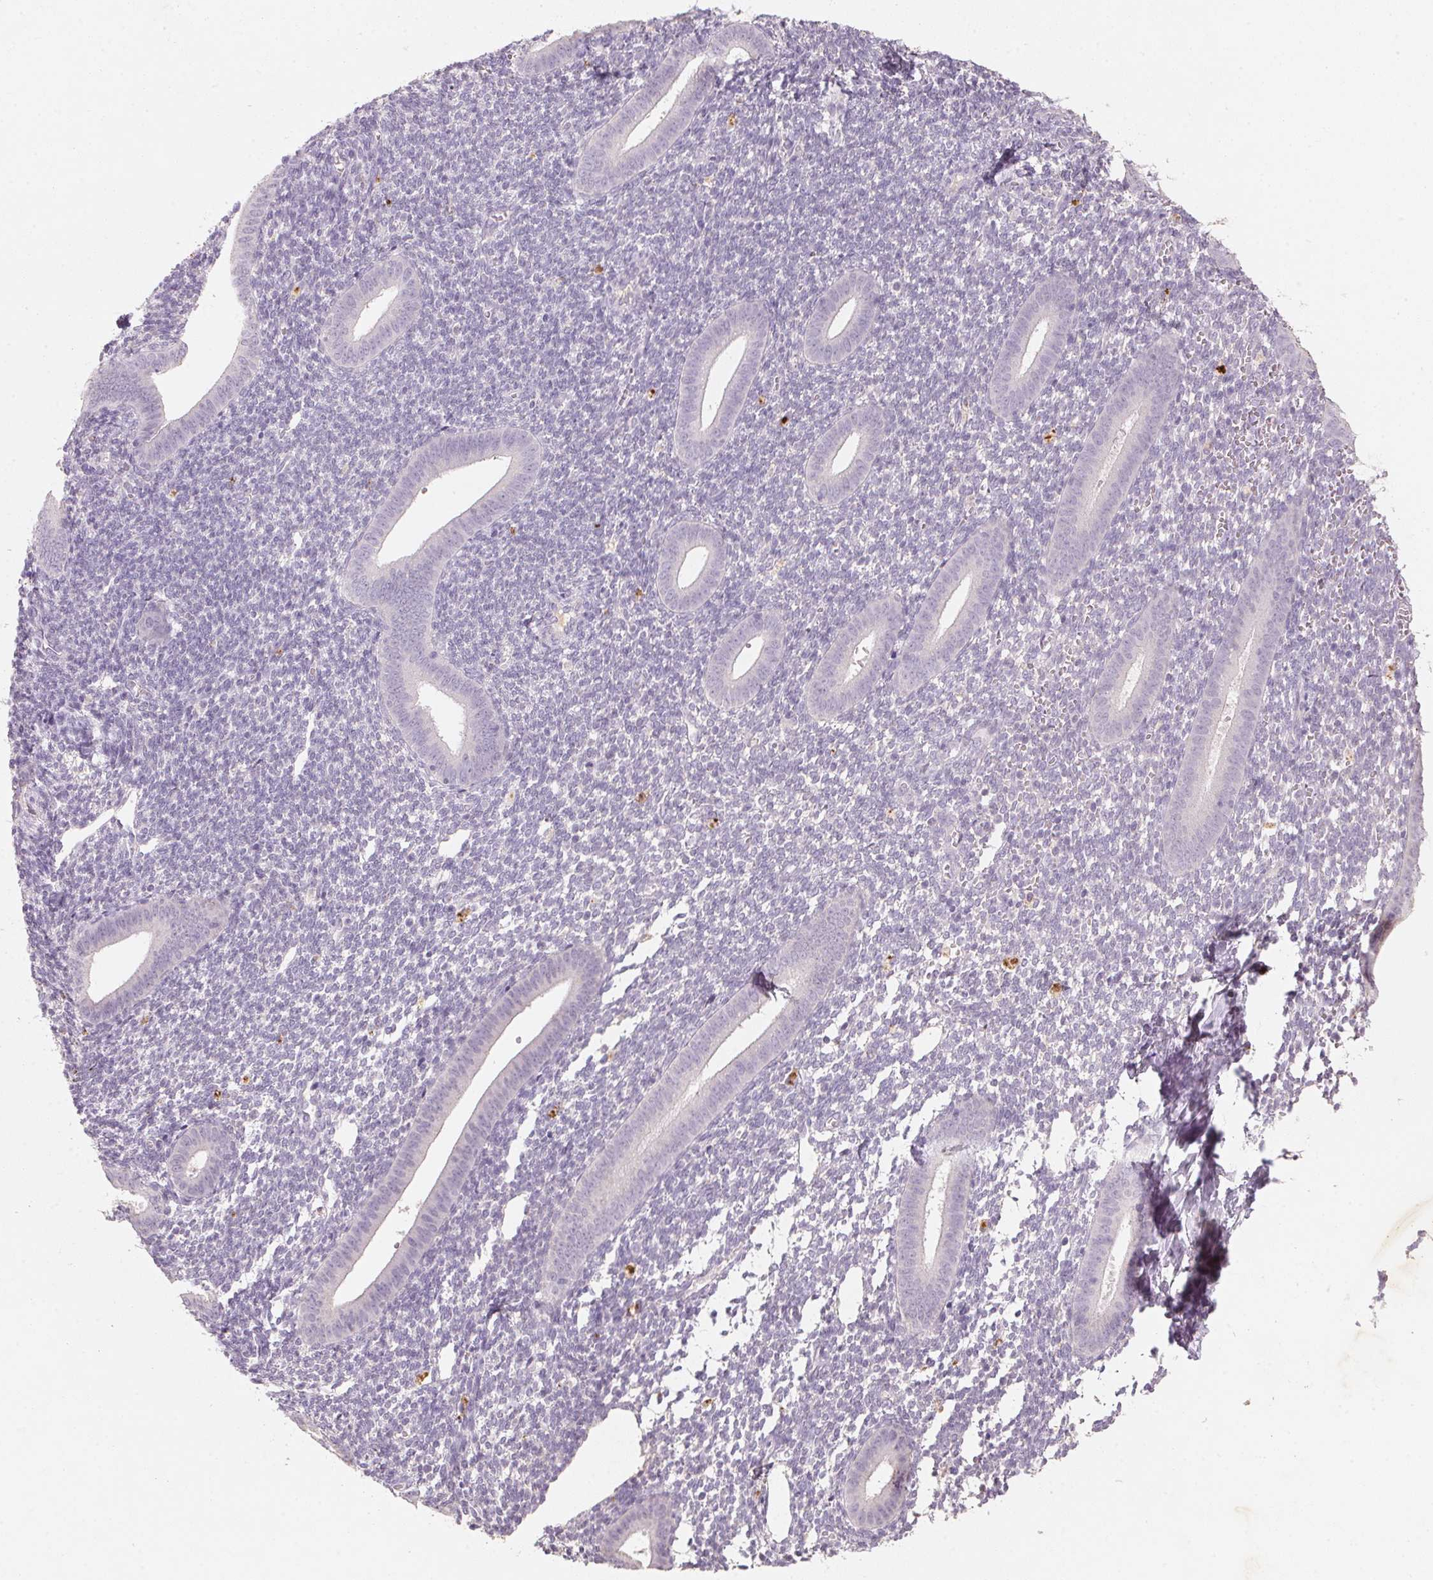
{"staining": {"intensity": "negative", "quantity": "none", "location": "none"}, "tissue": "endometrium", "cell_type": "Cells in endometrial stroma", "image_type": "normal", "snomed": [{"axis": "morphology", "description": "Normal tissue, NOS"}, {"axis": "topography", "description": "Endometrium"}], "caption": "IHC photomicrograph of normal human endometrium stained for a protein (brown), which reveals no positivity in cells in endometrial stroma. The staining is performed using DAB brown chromogen with nuclei counter-stained in using hematoxylin.", "gene": "CXCL5", "patient": {"sex": "female", "age": 25}}